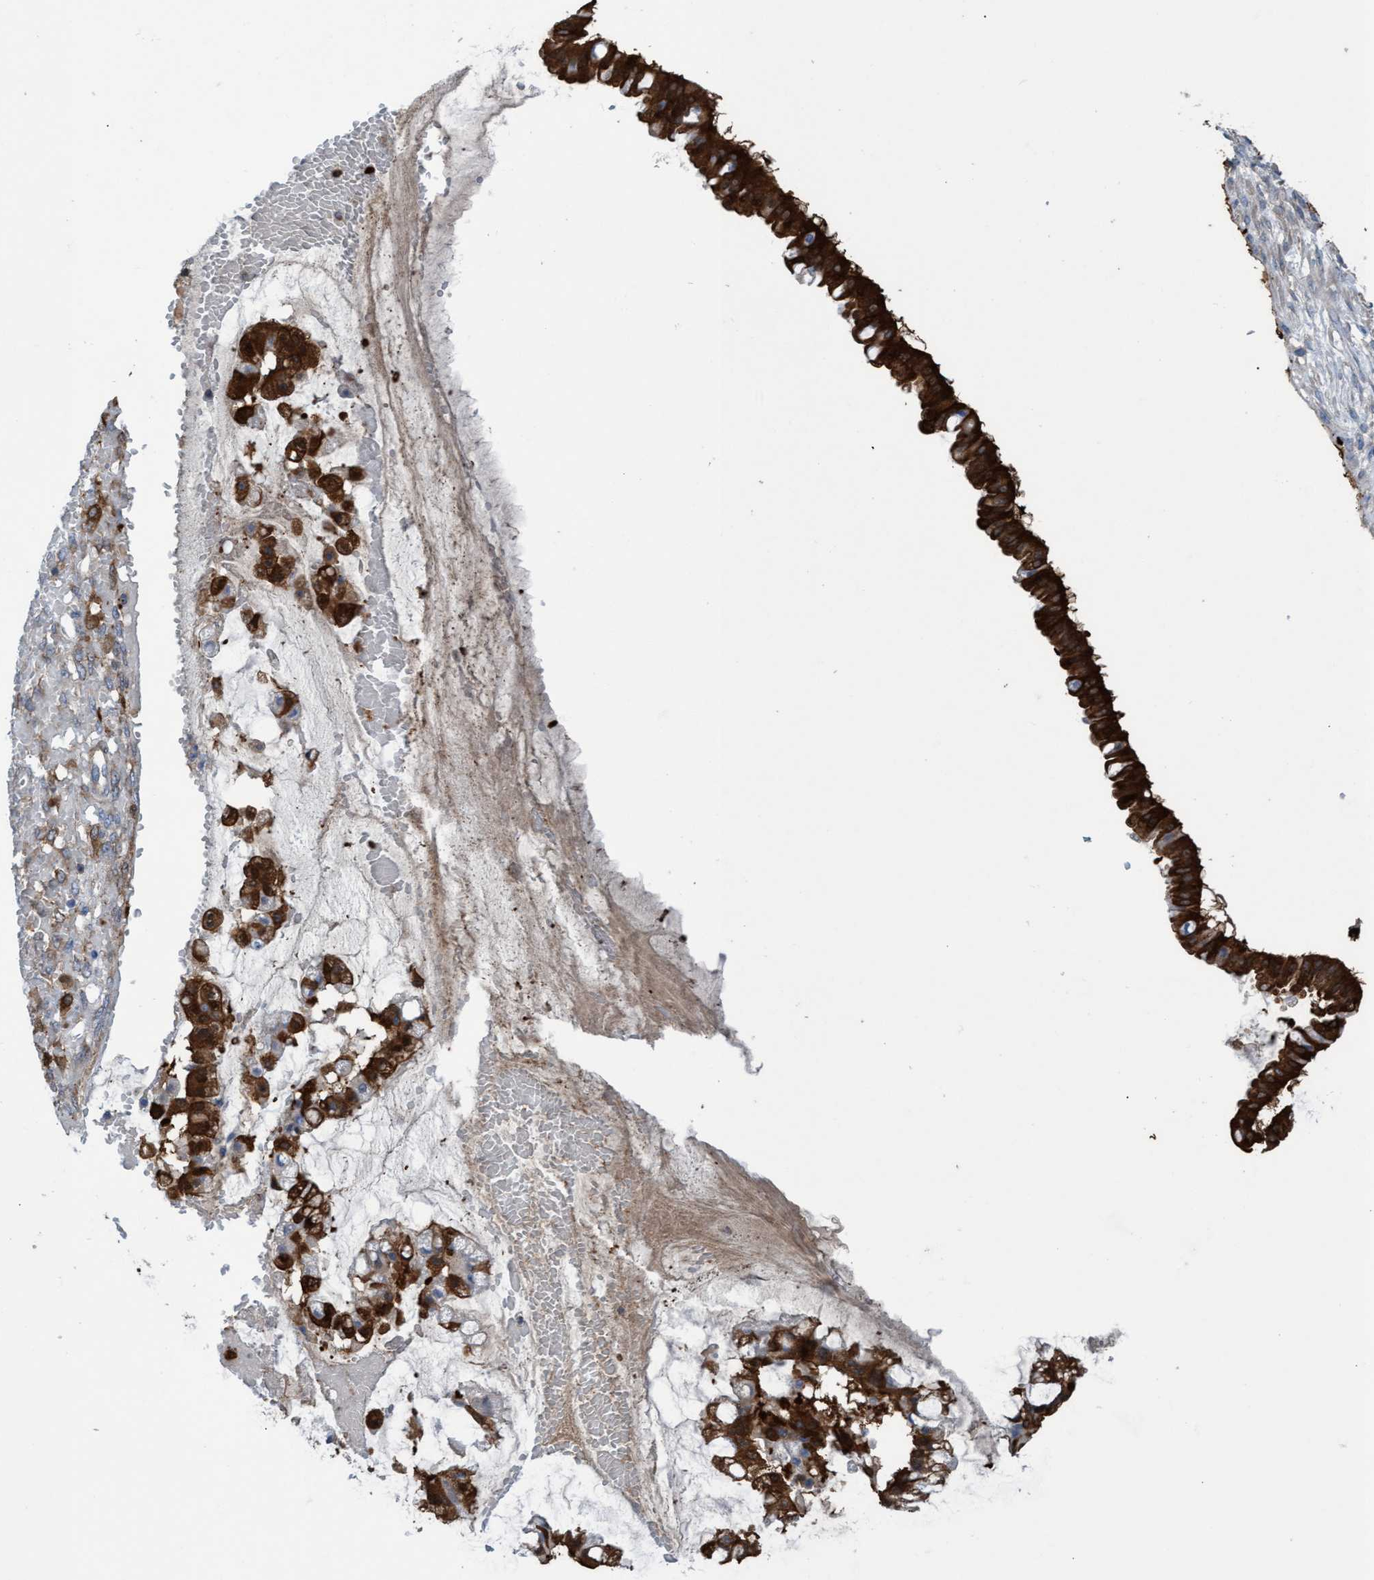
{"staining": {"intensity": "strong", "quantity": ">75%", "location": "cytoplasmic/membranous"}, "tissue": "ovarian cancer", "cell_type": "Tumor cells", "image_type": "cancer", "snomed": [{"axis": "morphology", "description": "Cystadenocarcinoma, mucinous, NOS"}, {"axis": "topography", "description": "Ovary"}], "caption": "Immunohistochemical staining of mucinous cystadenocarcinoma (ovarian) demonstrates high levels of strong cytoplasmic/membranous protein positivity in approximately >75% of tumor cells.", "gene": "EZR", "patient": {"sex": "female", "age": 73}}